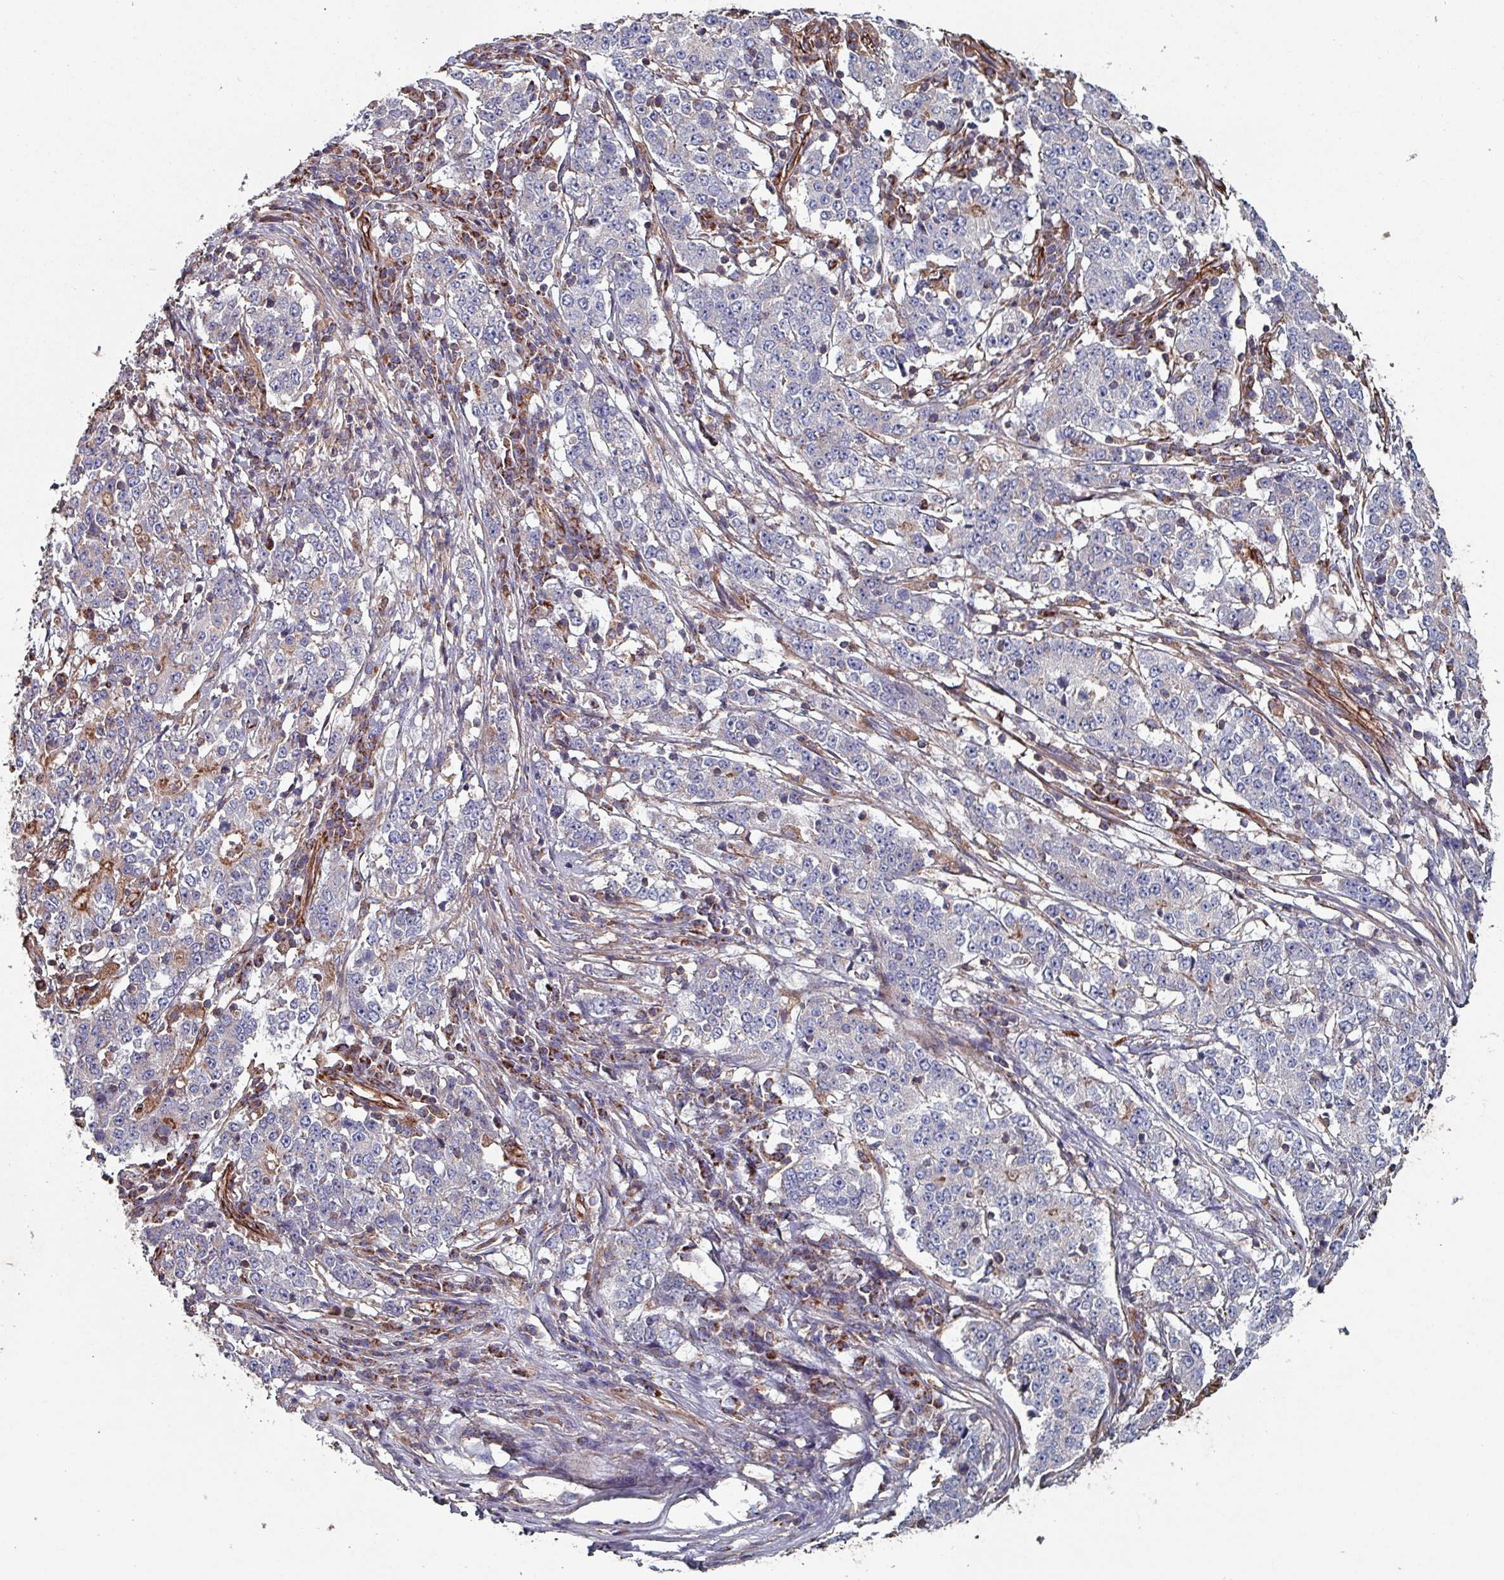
{"staining": {"intensity": "negative", "quantity": "none", "location": "none"}, "tissue": "stomach cancer", "cell_type": "Tumor cells", "image_type": "cancer", "snomed": [{"axis": "morphology", "description": "Adenocarcinoma, NOS"}, {"axis": "topography", "description": "Stomach"}], "caption": "Immunohistochemistry (IHC) image of neoplastic tissue: adenocarcinoma (stomach) stained with DAB (3,3'-diaminobenzidine) displays no significant protein positivity in tumor cells.", "gene": "ANO10", "patient": {"sex": "male", "age": 59}}